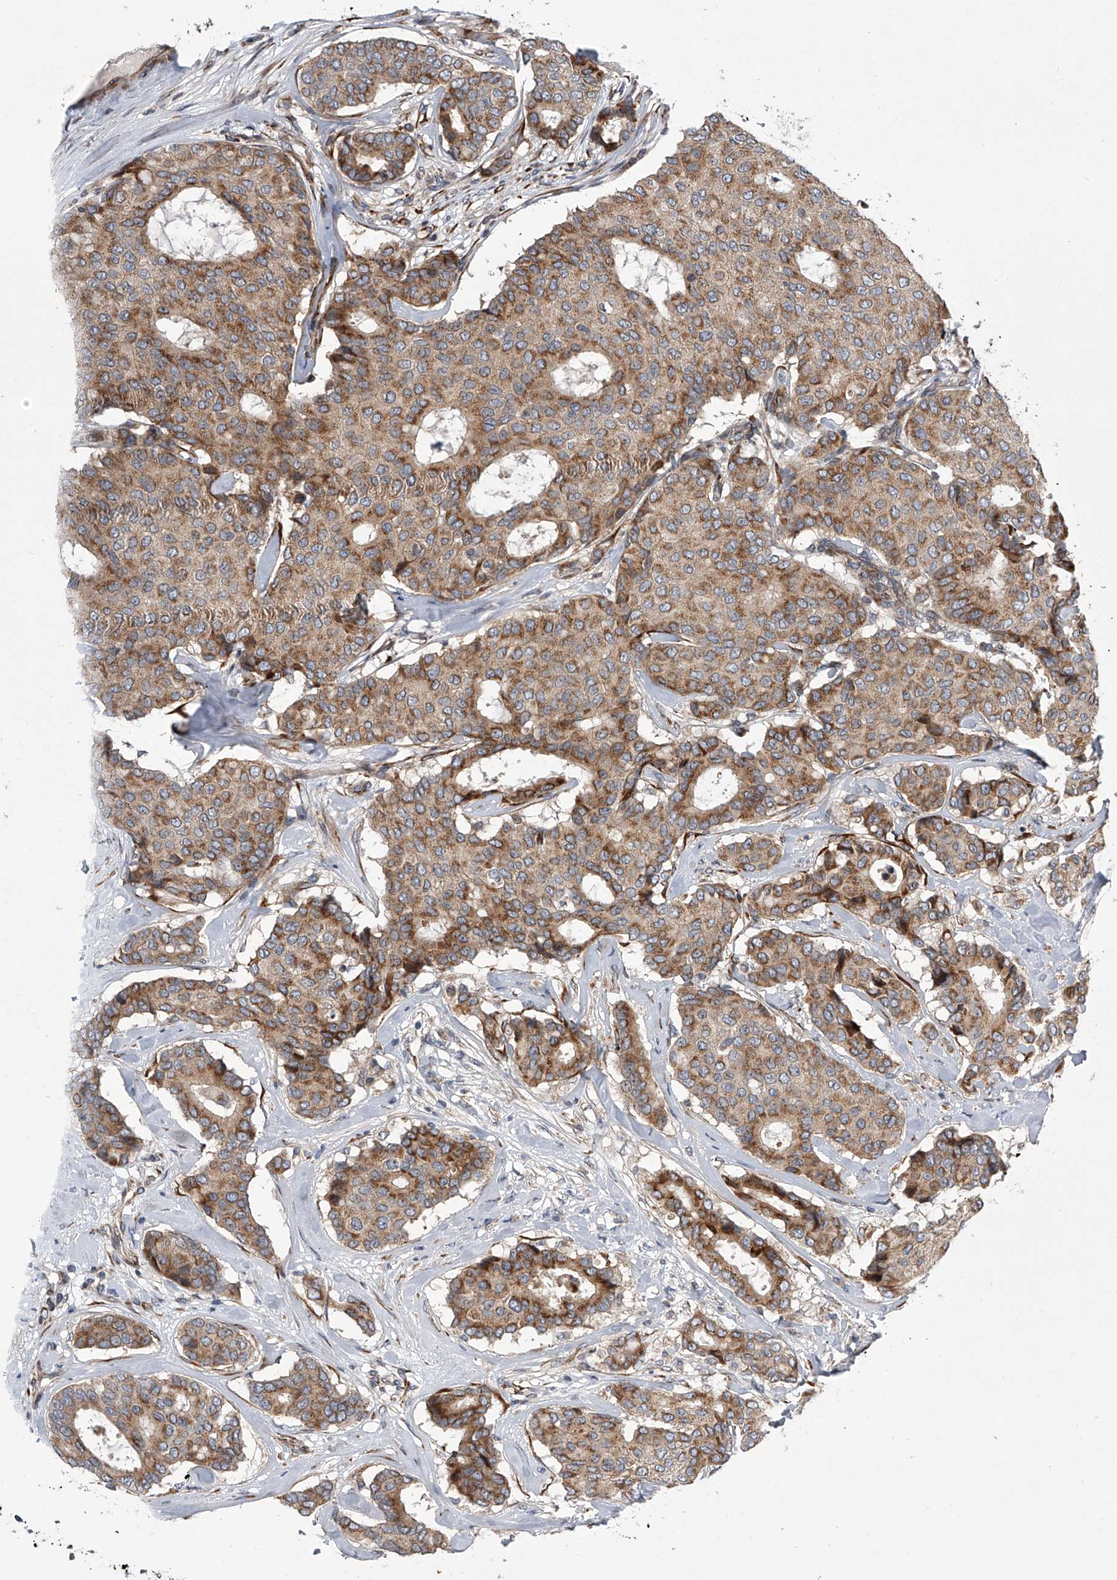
{"staining": {"intensity": "moderate", "quantity": ">75%", "location": "cytoplasmic/membranous"}, "tissue": "breast cancer", "cell_type": "Tumor cells", "image_type": "cancer", "snomed": [{"axis": "morphology", "description": "Duct carcinoma"}, {"axis": "topography", "description": "Breast"}], "caption": "A medium amount of moderate cytoplasmic/membranous expression is identified in approximately >75% of tumor cells in breast infiltrating ductal carcinoma tissue.", "gene": "DLGAP2", "patient": {"sex": "female", "age": 75}}